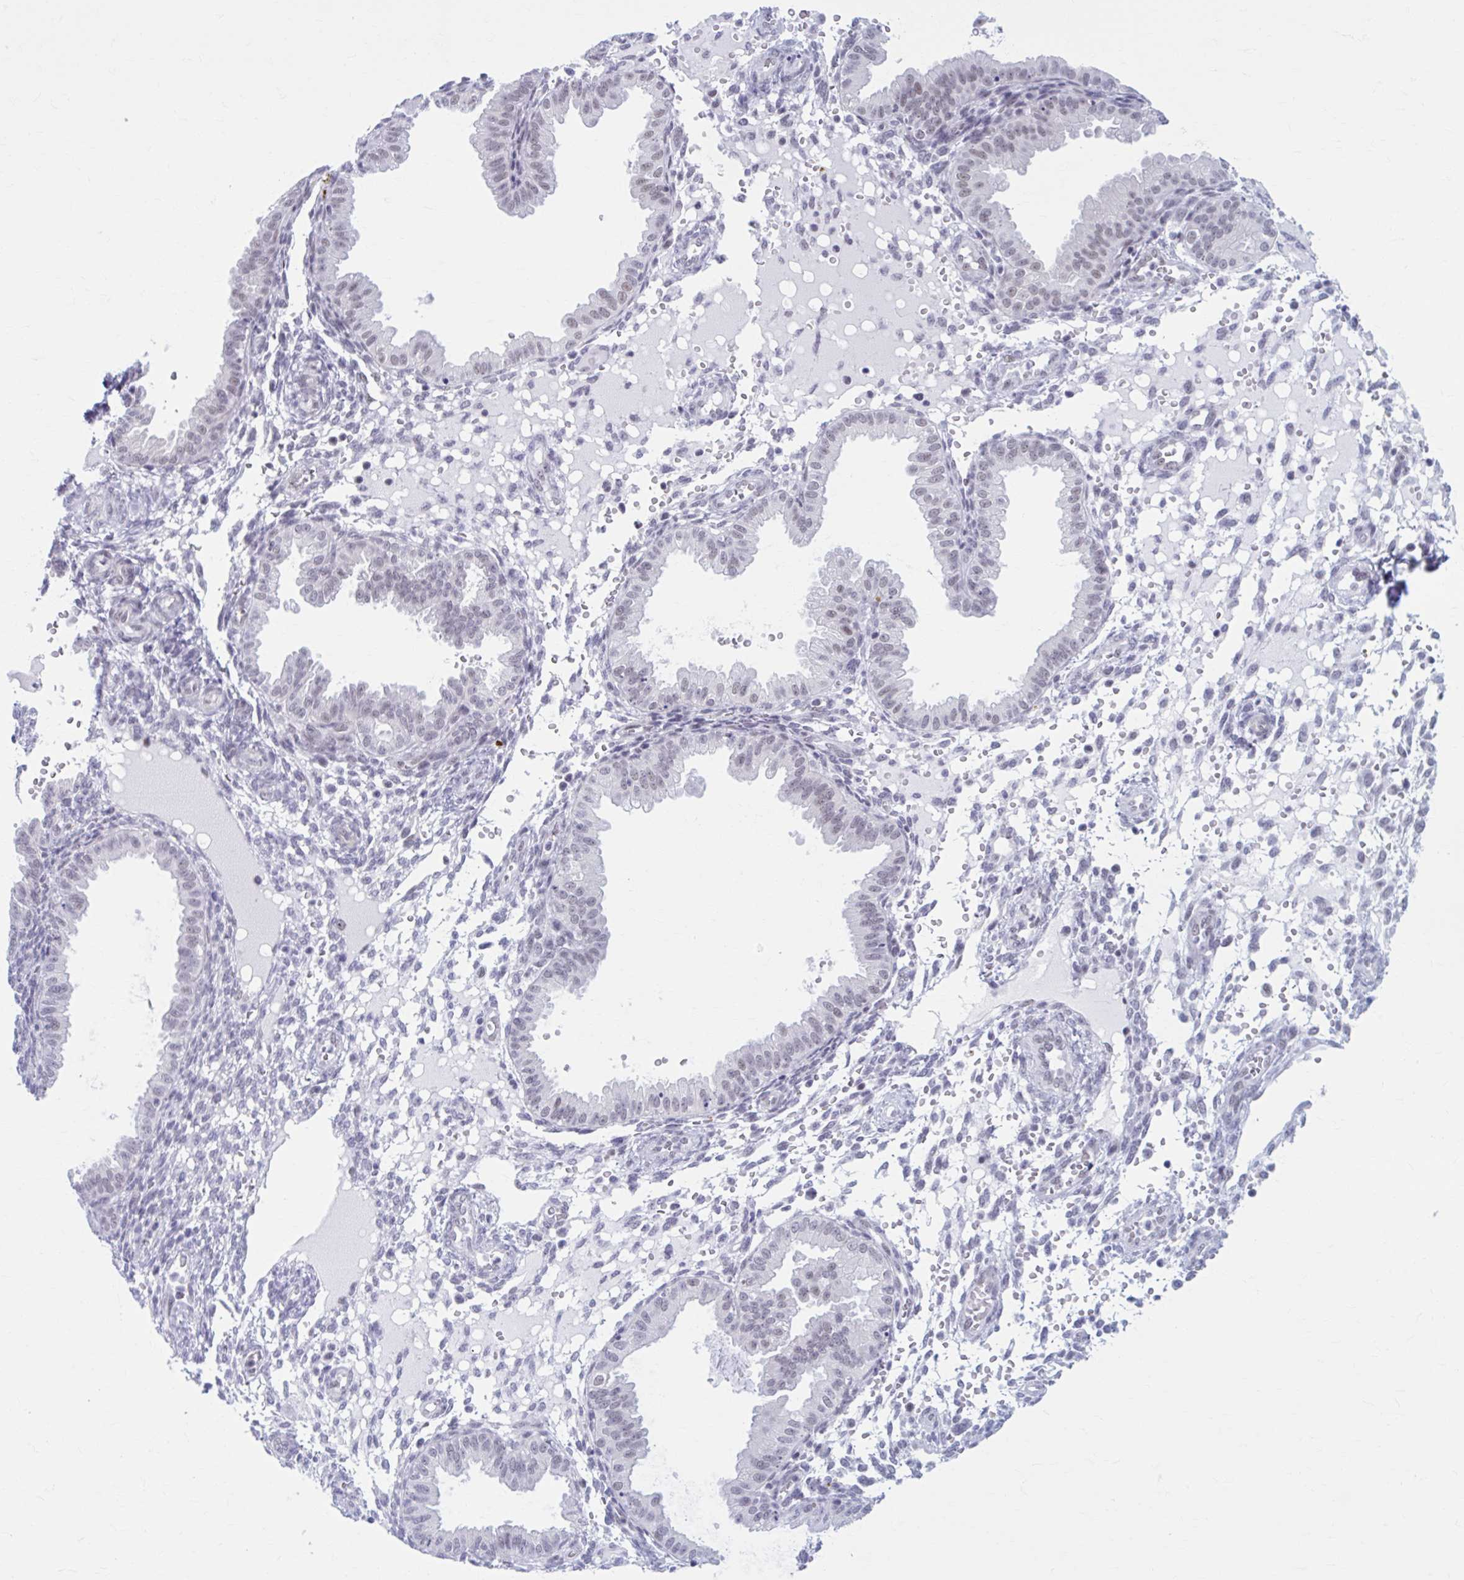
{"staining": {"intensity": "negative", "quantity": "none", "location": "none"}, "tissue": "endometrium", "cell_type": "Cells in endometrial stroma", "image_type": "normal", "snomed": [{"axis": "morphology", "description": "Normal tissue, NOS"}, {"axis": "topography", "description": "Endometrium"}], "caption": "This is an immunohistochemistry histopathology image of benign human endometrium. There is no positivity in cells in endometrial stroma.", "gene": "CCDC105", "patient": {"sex": "female", "age": 33}}